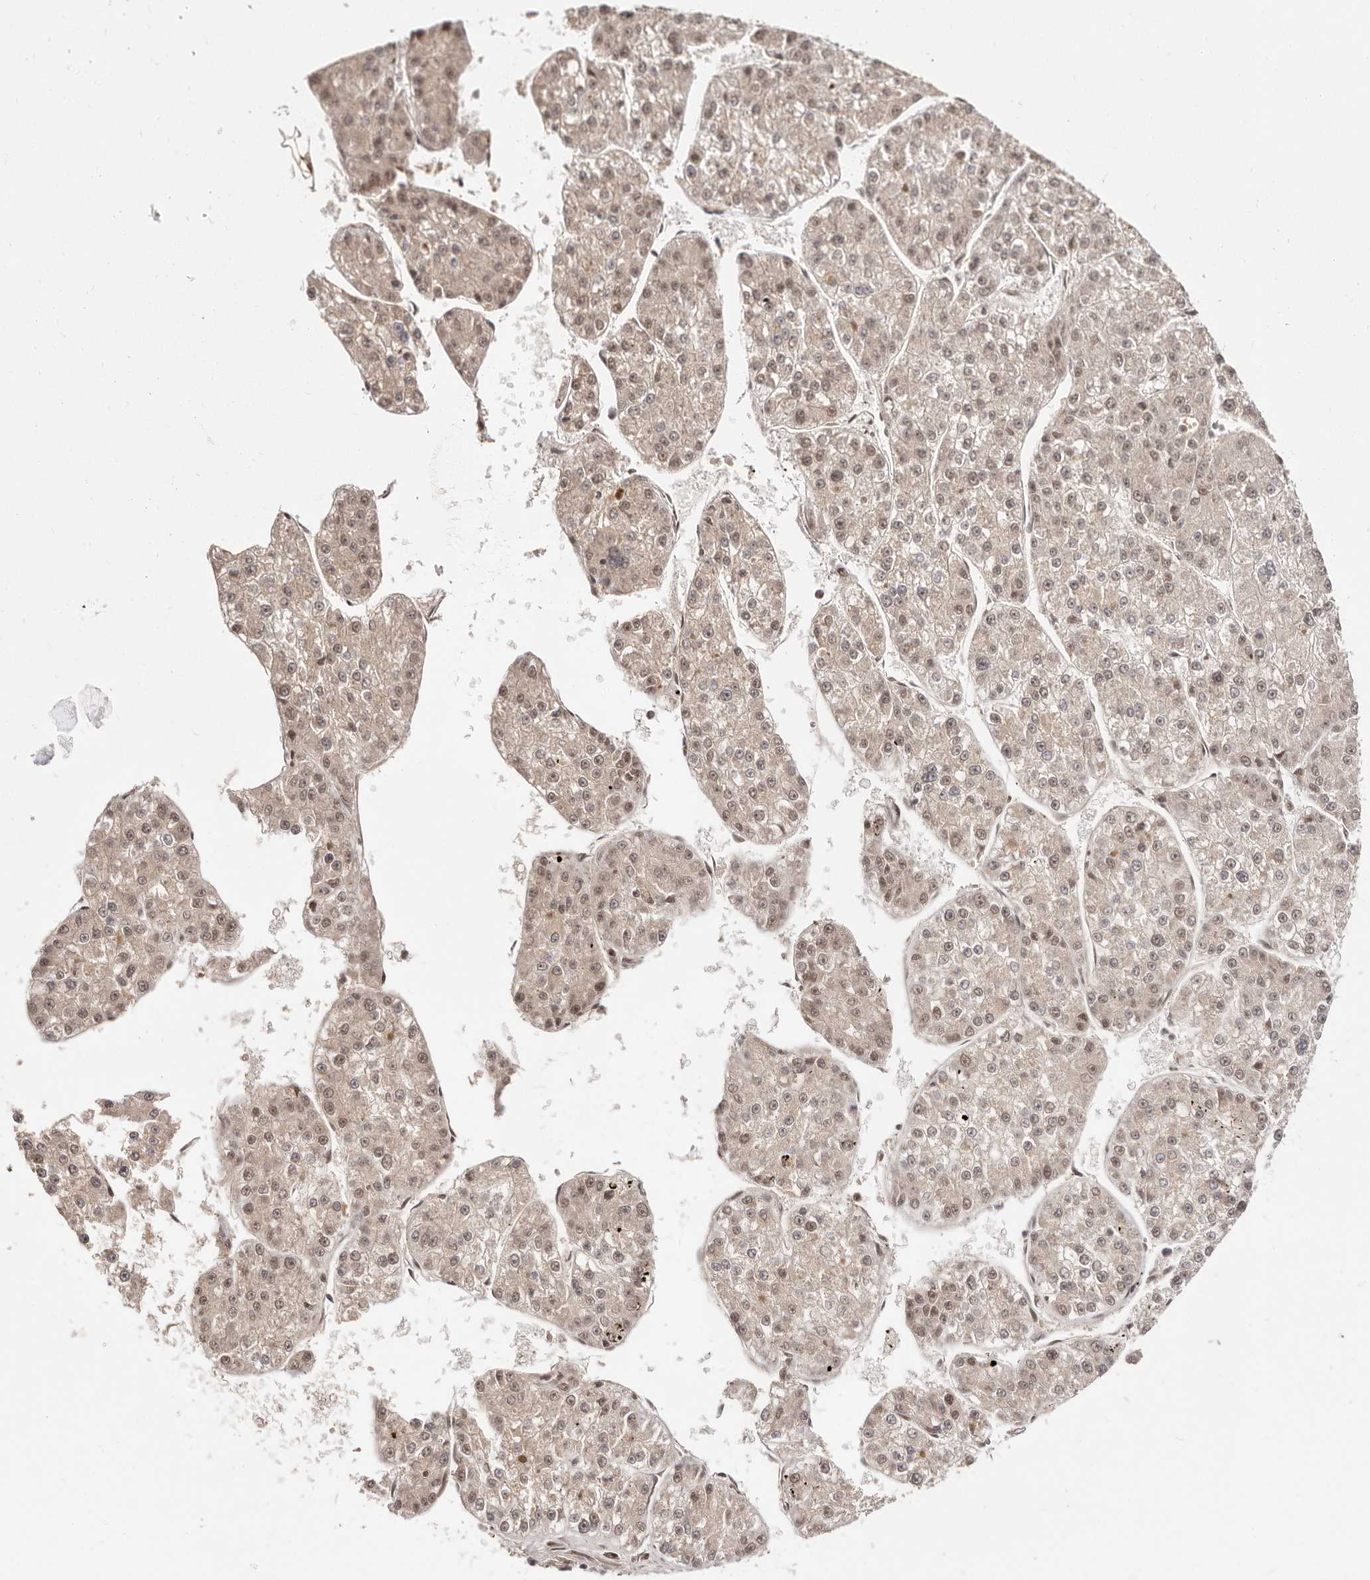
{"staining": {"intensity": "weak", "quantity": ">75%", "location": "nuclear"}, "tissue": "liver cancer", "cell_type": "Tumor cells", "image_type": "cancer", "snomed": [{"axis": "morphology", "description": "Carcinoma, Hepatocellular, NOS"}, {"axis": "topography", "description": "Liver"}], "caption": "About >75% of tumor cells in human liver hepatocellular carcinoma exhibit weak nuclear protein positivity as visualized by brown immunohistochemical staining.", "gene": "MED8", "patient": {"sex": "female", "age": 73}}